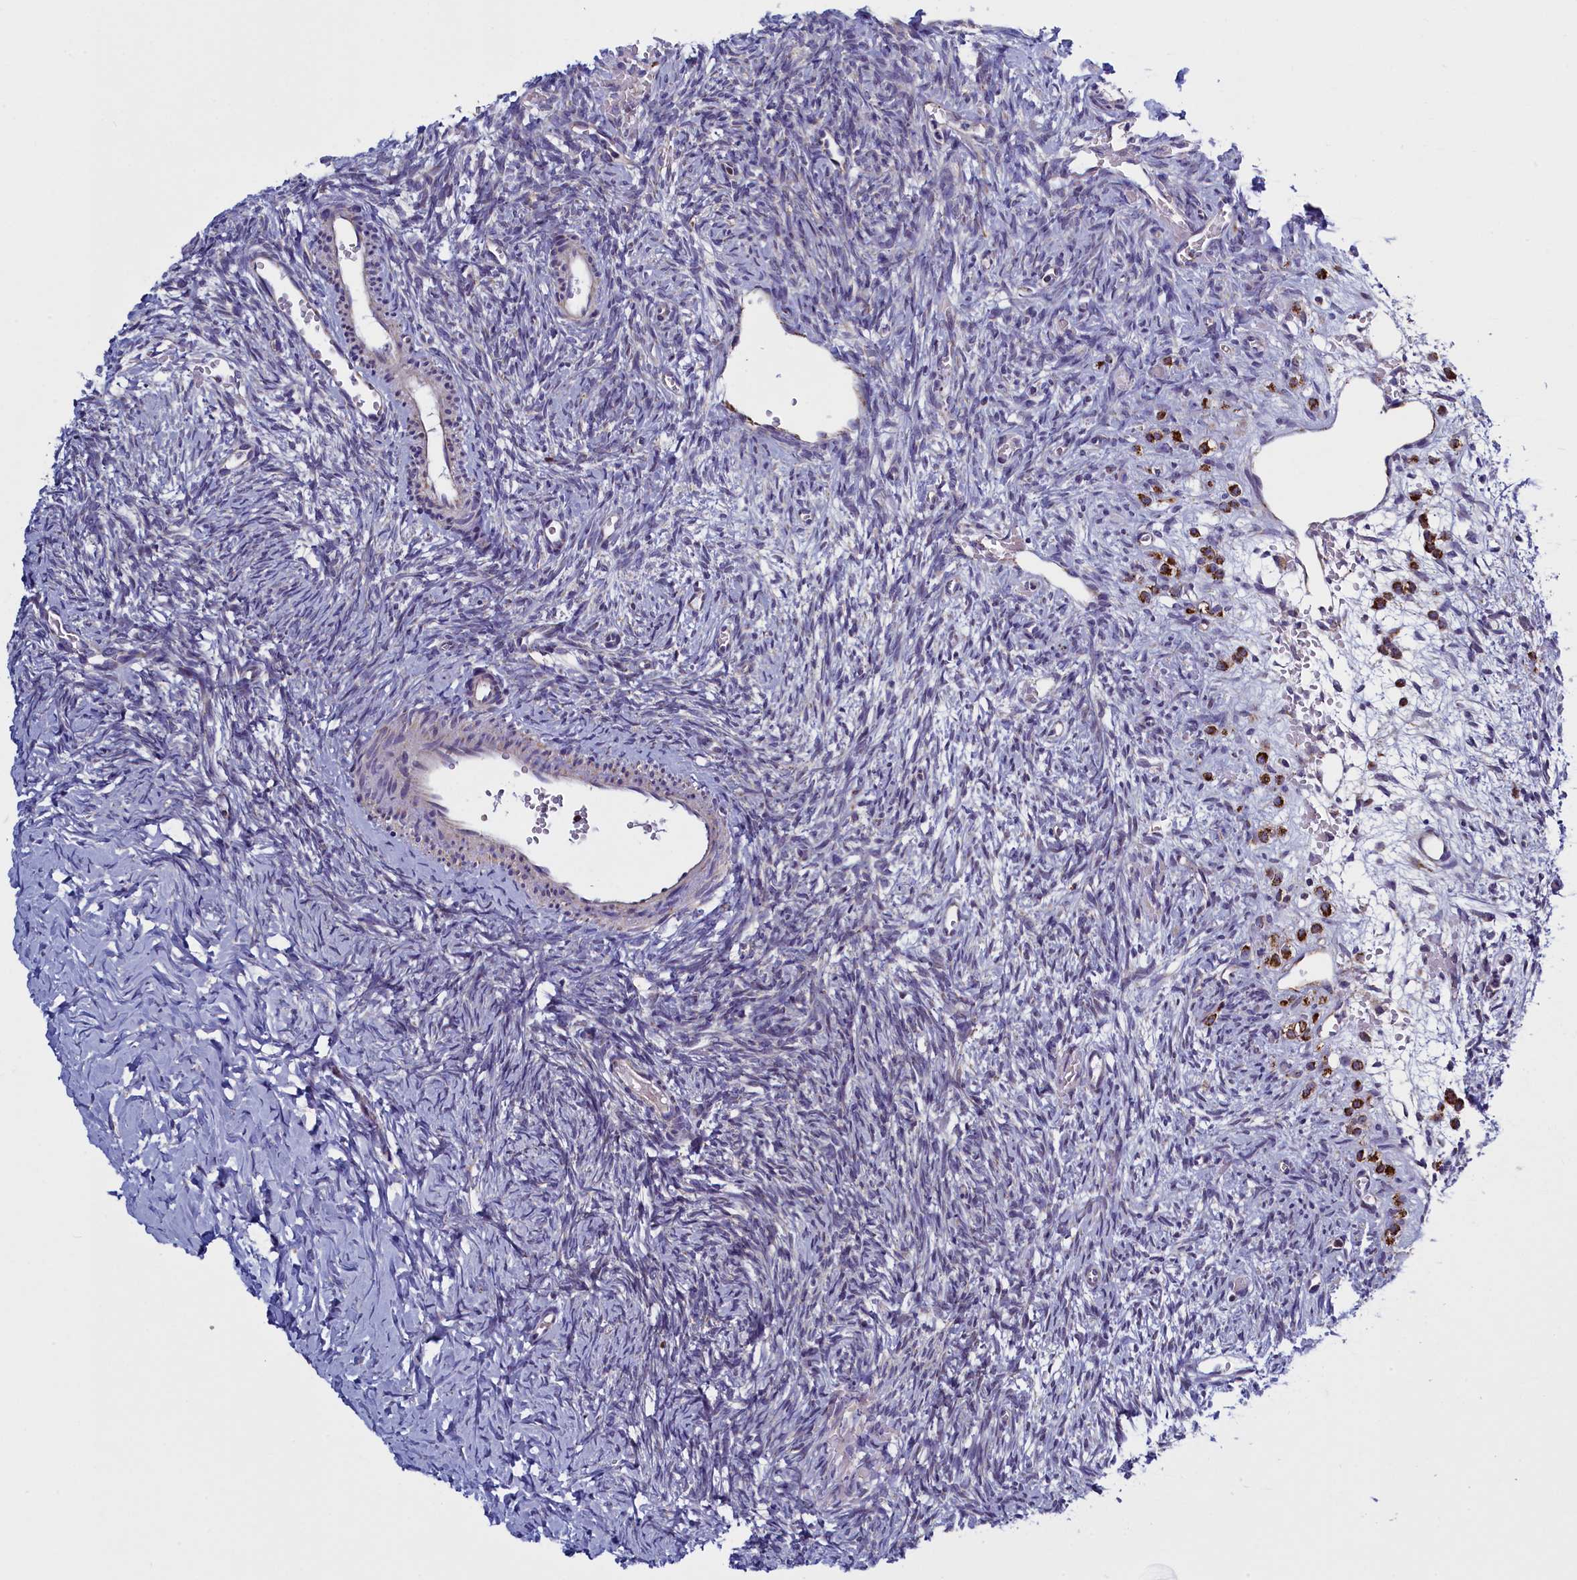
{"staining": {"intensity": "weak", "quantity": "<25%", "location": "cytoplasmic/membranous"}, "tissue": "ovary", "cell_type": "Ovarian stroma cells", "image_type": "normal", "snomed": [{"axis": "morphology", "description": "Normal tissue, NOS"}, {"axis": "topography", "description": "Ovary"}], "caption": "IHC micrograph of unremarkable ovary: human ovary stained with DAB (3,3'-diaminobenzidine) exhibits no significant protein staining in ovarian stroma cells.", "gene": "IFT122", "patient": {"sex": "female", "age": 39}}